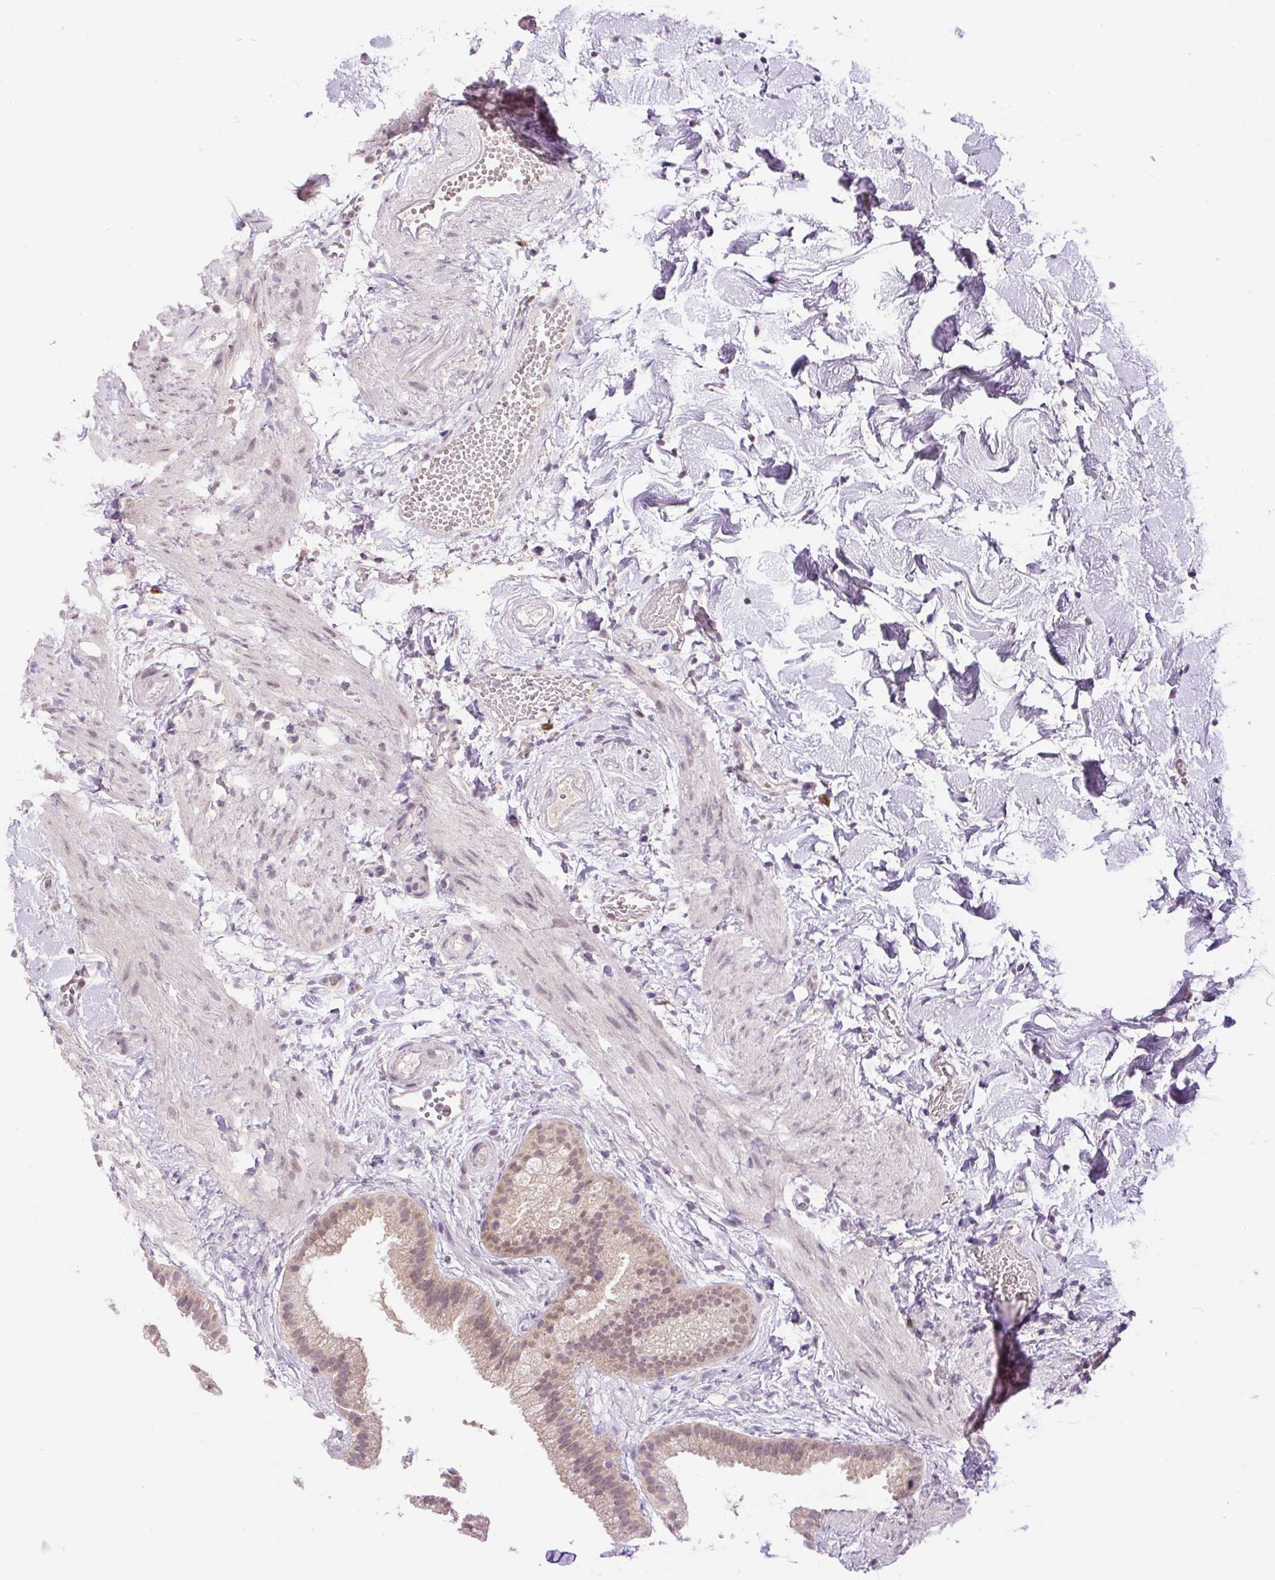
{"staining": {"intensity": "moderate", "quantity": "25%-75%", "location": "nuclear"}, "tissue": "gallbladder", "cell_type": "Glandular cells", "image_type": "normal", "snomed": [{"axis": "morphology", "description": "Normal tissue, NOS"}, {"axis": "topography", "description": "Gallbladder"}], "caption": "IHC histopathology image of benign gallbladder stained for a protein (brown), which shows medium levels of moderate nuclear expression in approximately 25%-75% of glandular cells.", "gene": "RACGAP1", "patient": {"sex": "female", "age": 63}}